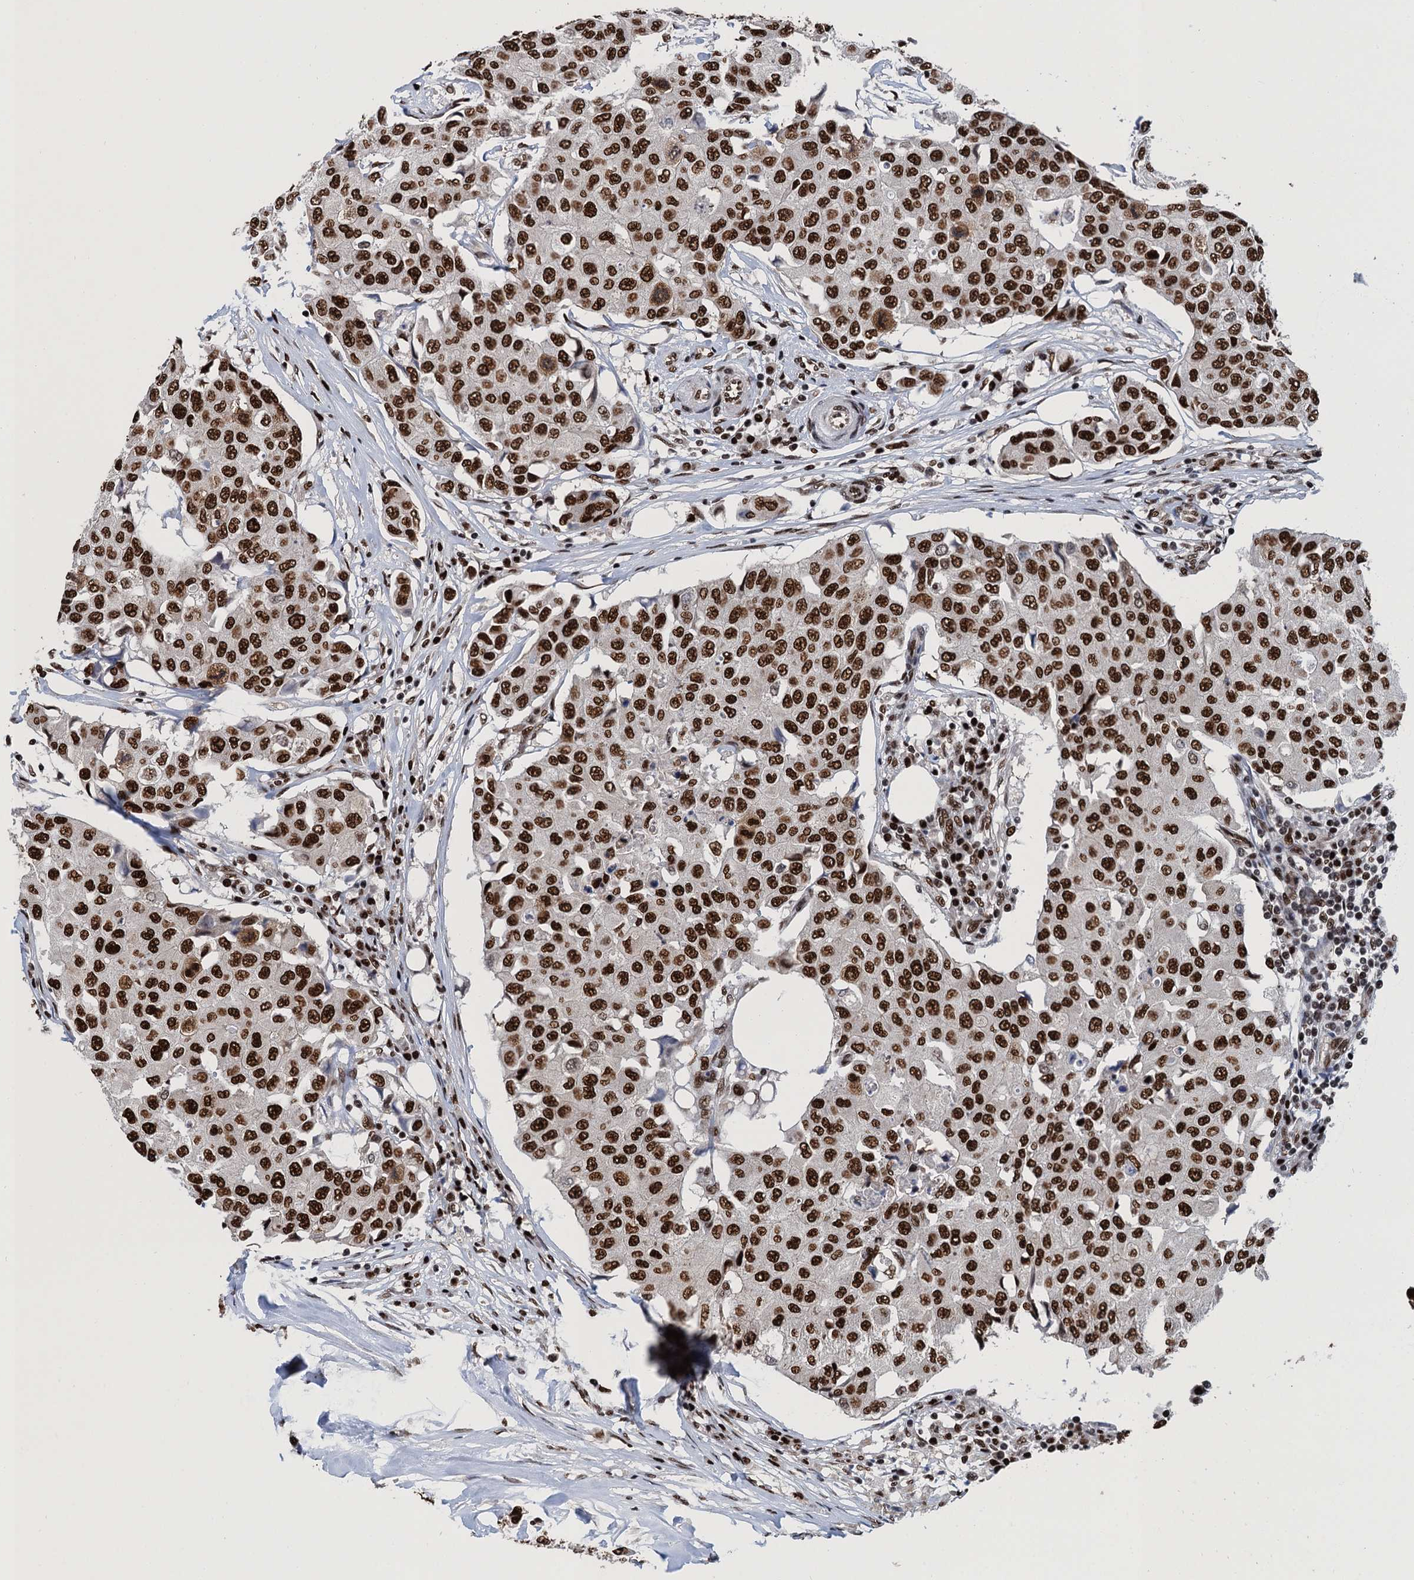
{"staining": {"intensity": "strong", "quantity": ">75%", "location": "nuclear"}, "tissue": "breast cancer", "cell_type": "Tumor cells", "image_type": "cancer", "snomed": [{"axis": "morphology", "description": "Duct carcinoma"}, {"axis": "topography", "description": "Breast"}], "caption": "Immunohistochemistry (IHC) micrograph of human infiltrating ductal carcinoma (breast) stained for a protein (brown), which displays high levels of strong nuclear positivity in approximately >75% of tumor cells.", "gene": "PPP4R1", "patient": {"sex": "female", "age": 80}}